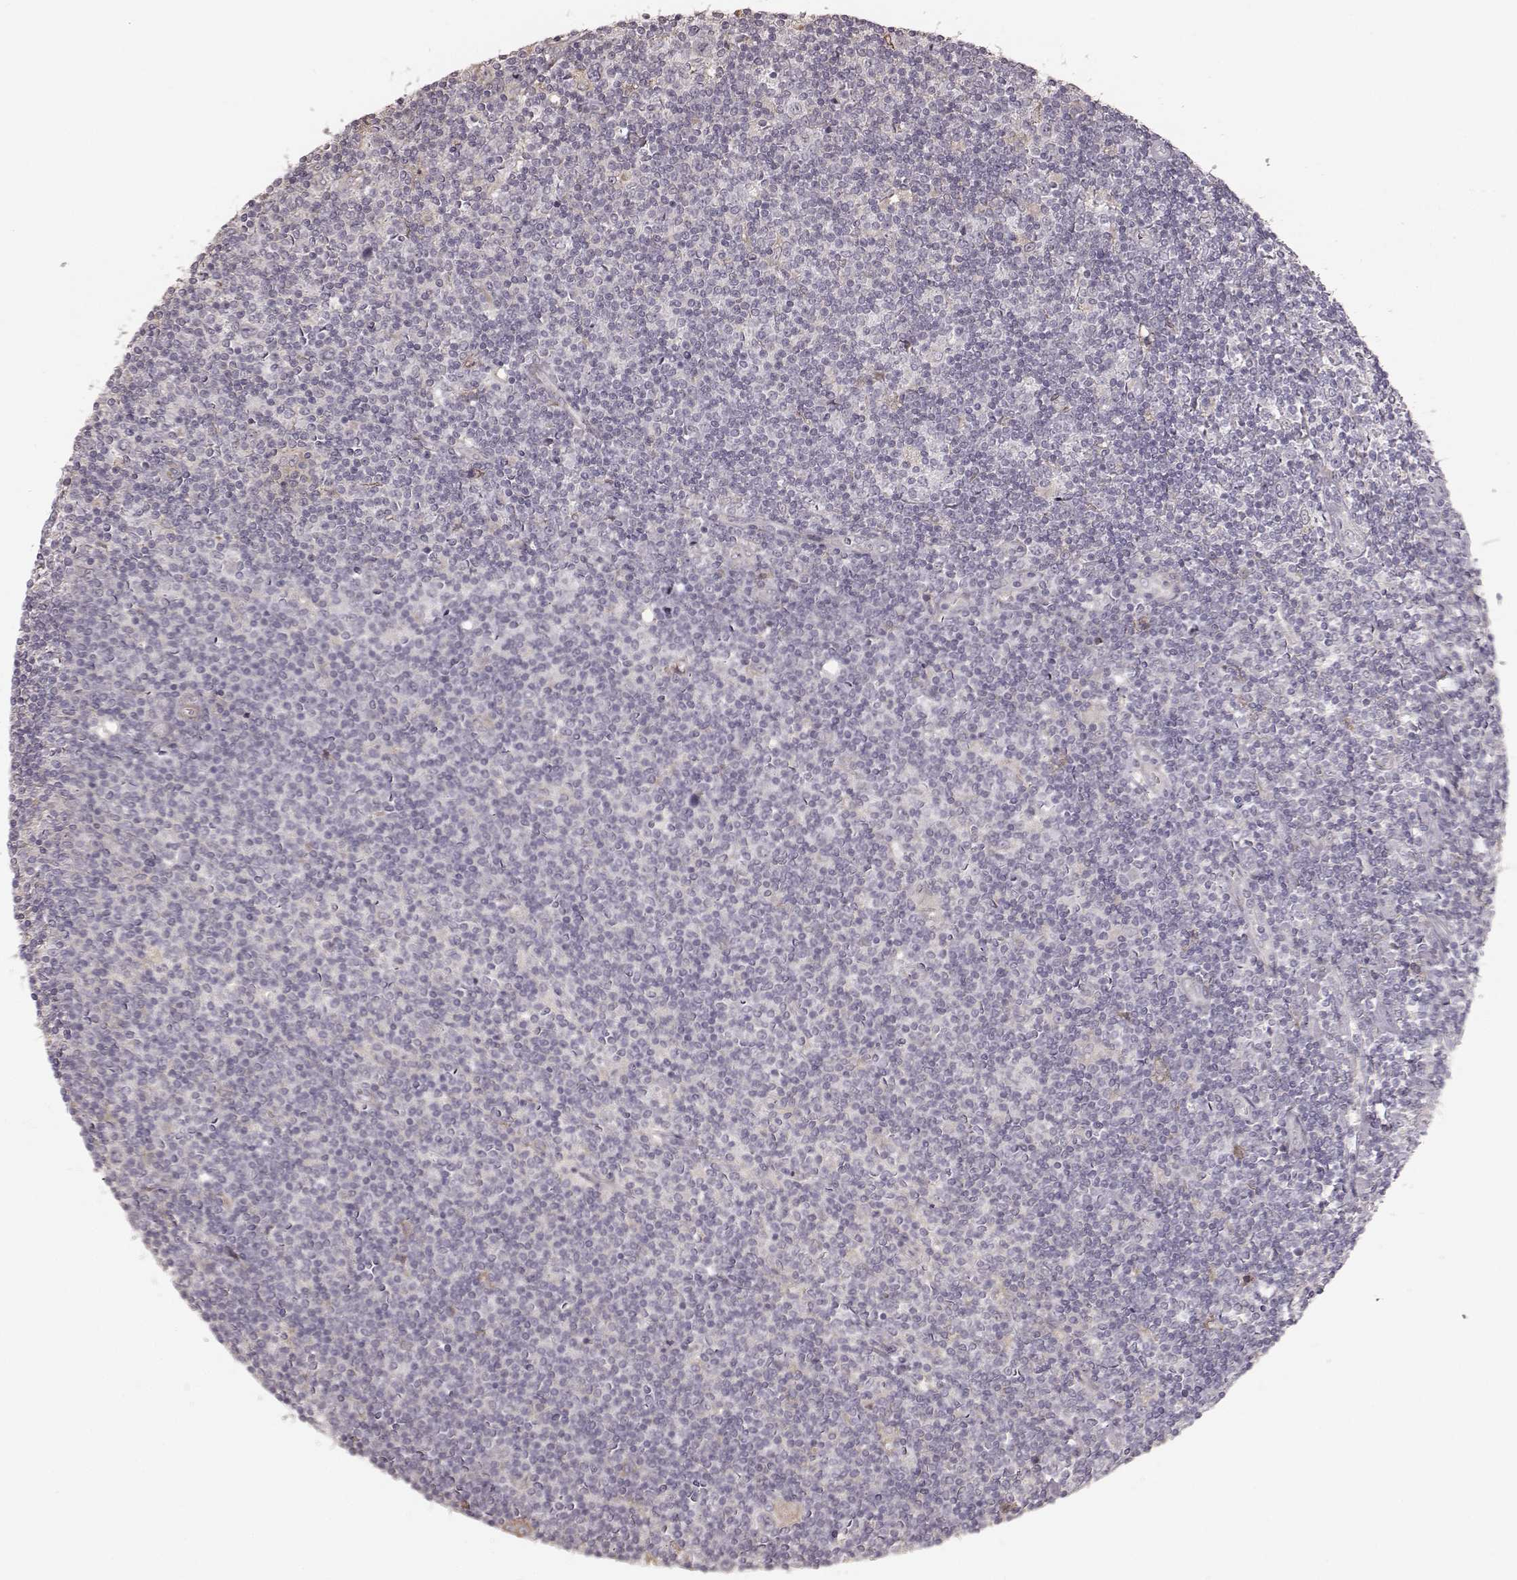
{"staining": {"intensity": "negative", "quantity": "none", "location": "none"}, "tissue": "lymphoma", "cell_type": "Tumor cells", "image_type": "cancer", "snomed": [{"axis": "morphology", "description": "Hodgkin's disease, NOS"}, {"axis": "topography", "description": "Lymph node"}], "caption": "Tumor cells are negative for brown protein staining in Hodgkin's disease.", "gene": "KCNJ9", "patient": {"sex": "male", "age": 40}}